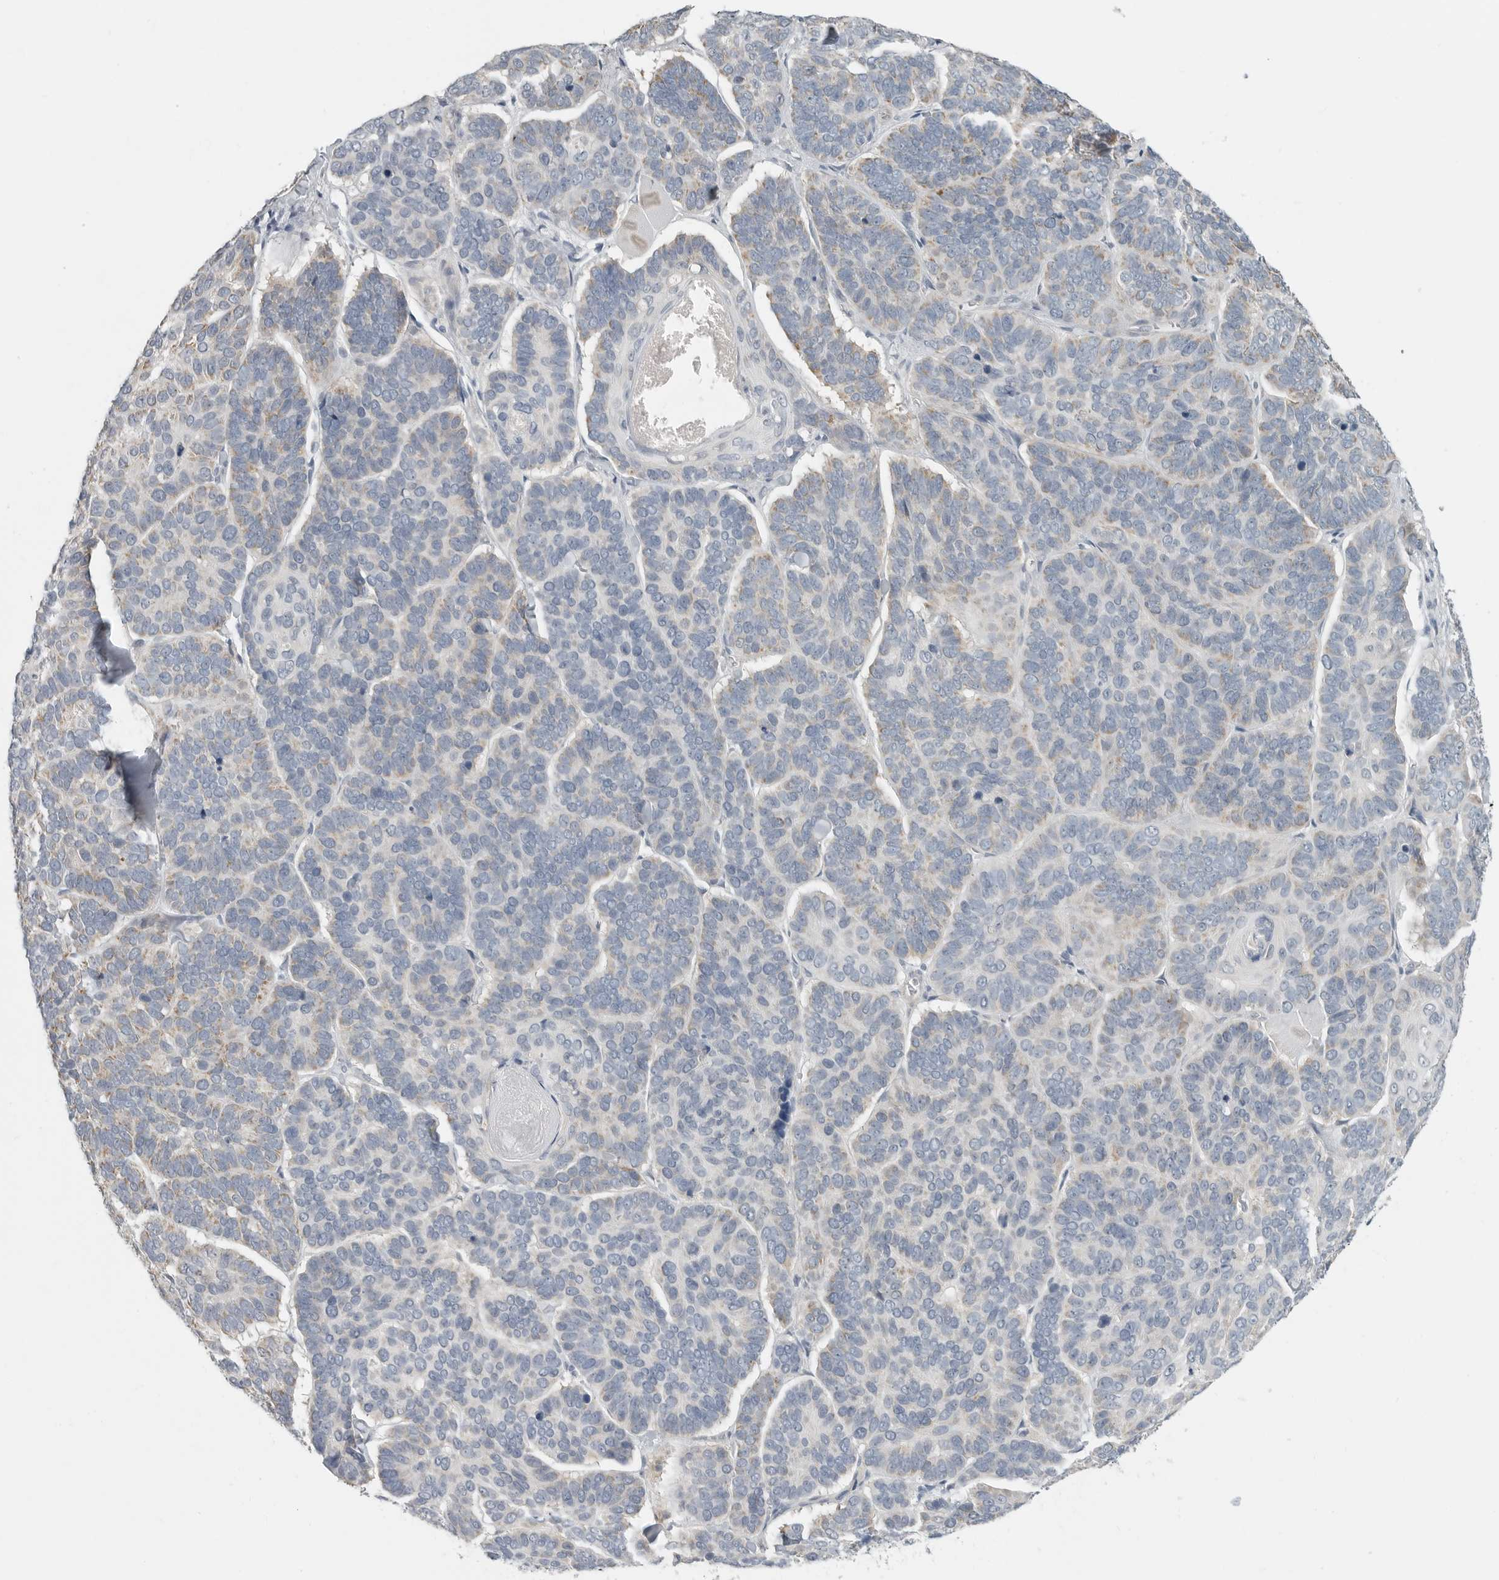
{"staining": {"intensity": "weak", "quantity": "<25%", "location": "cytoplasmic/membranous"}, "tissue": "skin cancer", "cell_type": "Tumor cells", "image_type": "cancer", "snomed": [{"axis": "morphology", "description": "Basal cell carcinoma"}, {"axis": "topography", "description": "Skin"}], "caption": "DAB immunohistochemical staining of human basal cell carcinoma (skin) reveals no significant expression in tumor cells.", "gene": "IL12RB2", "patient": {"sex": "male", "age": 62}}